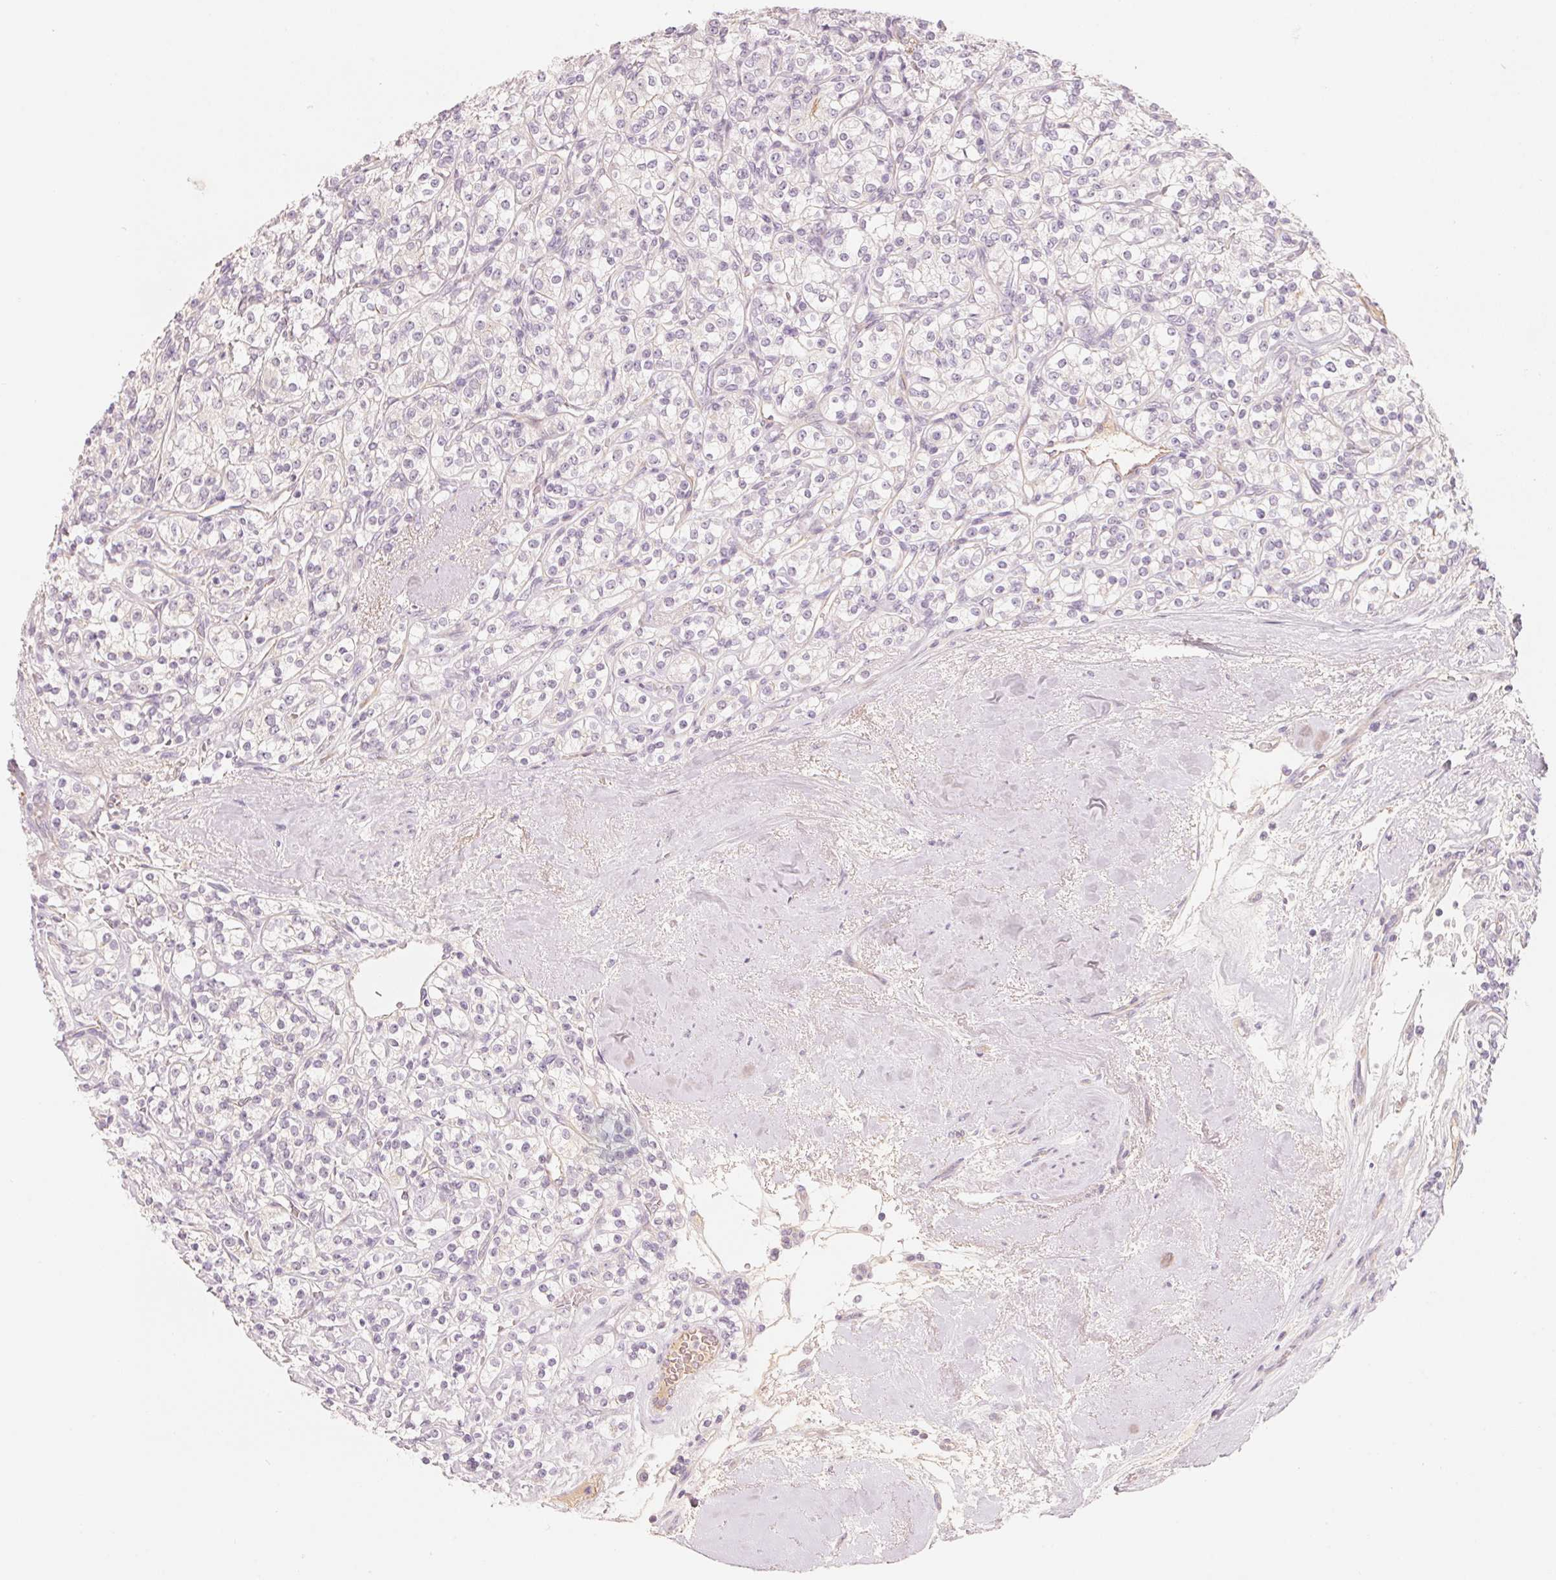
{"staining": {"intensity": "negative", "quantity": "none", "location": "none"}, "tissue": "renal cancer", "cell_type": "Tumor cells", "image_type": "cancer", "snomed": [{"axis": "morphology", "description": "Adenocarcinoma, NOS"}, {"axis": "topography", "description": "Kidney"}], "caption": "Adenocarcinoma (renal) was stained to show a protein in brown. There is no significant staining in tumor cells. (DAB (3,3'-diaminobenzidine) IHC visualized using brightfield microscopy, high magnification).", "gene": "CFHR2", "patient": {"sex": "male", "age": 77}}